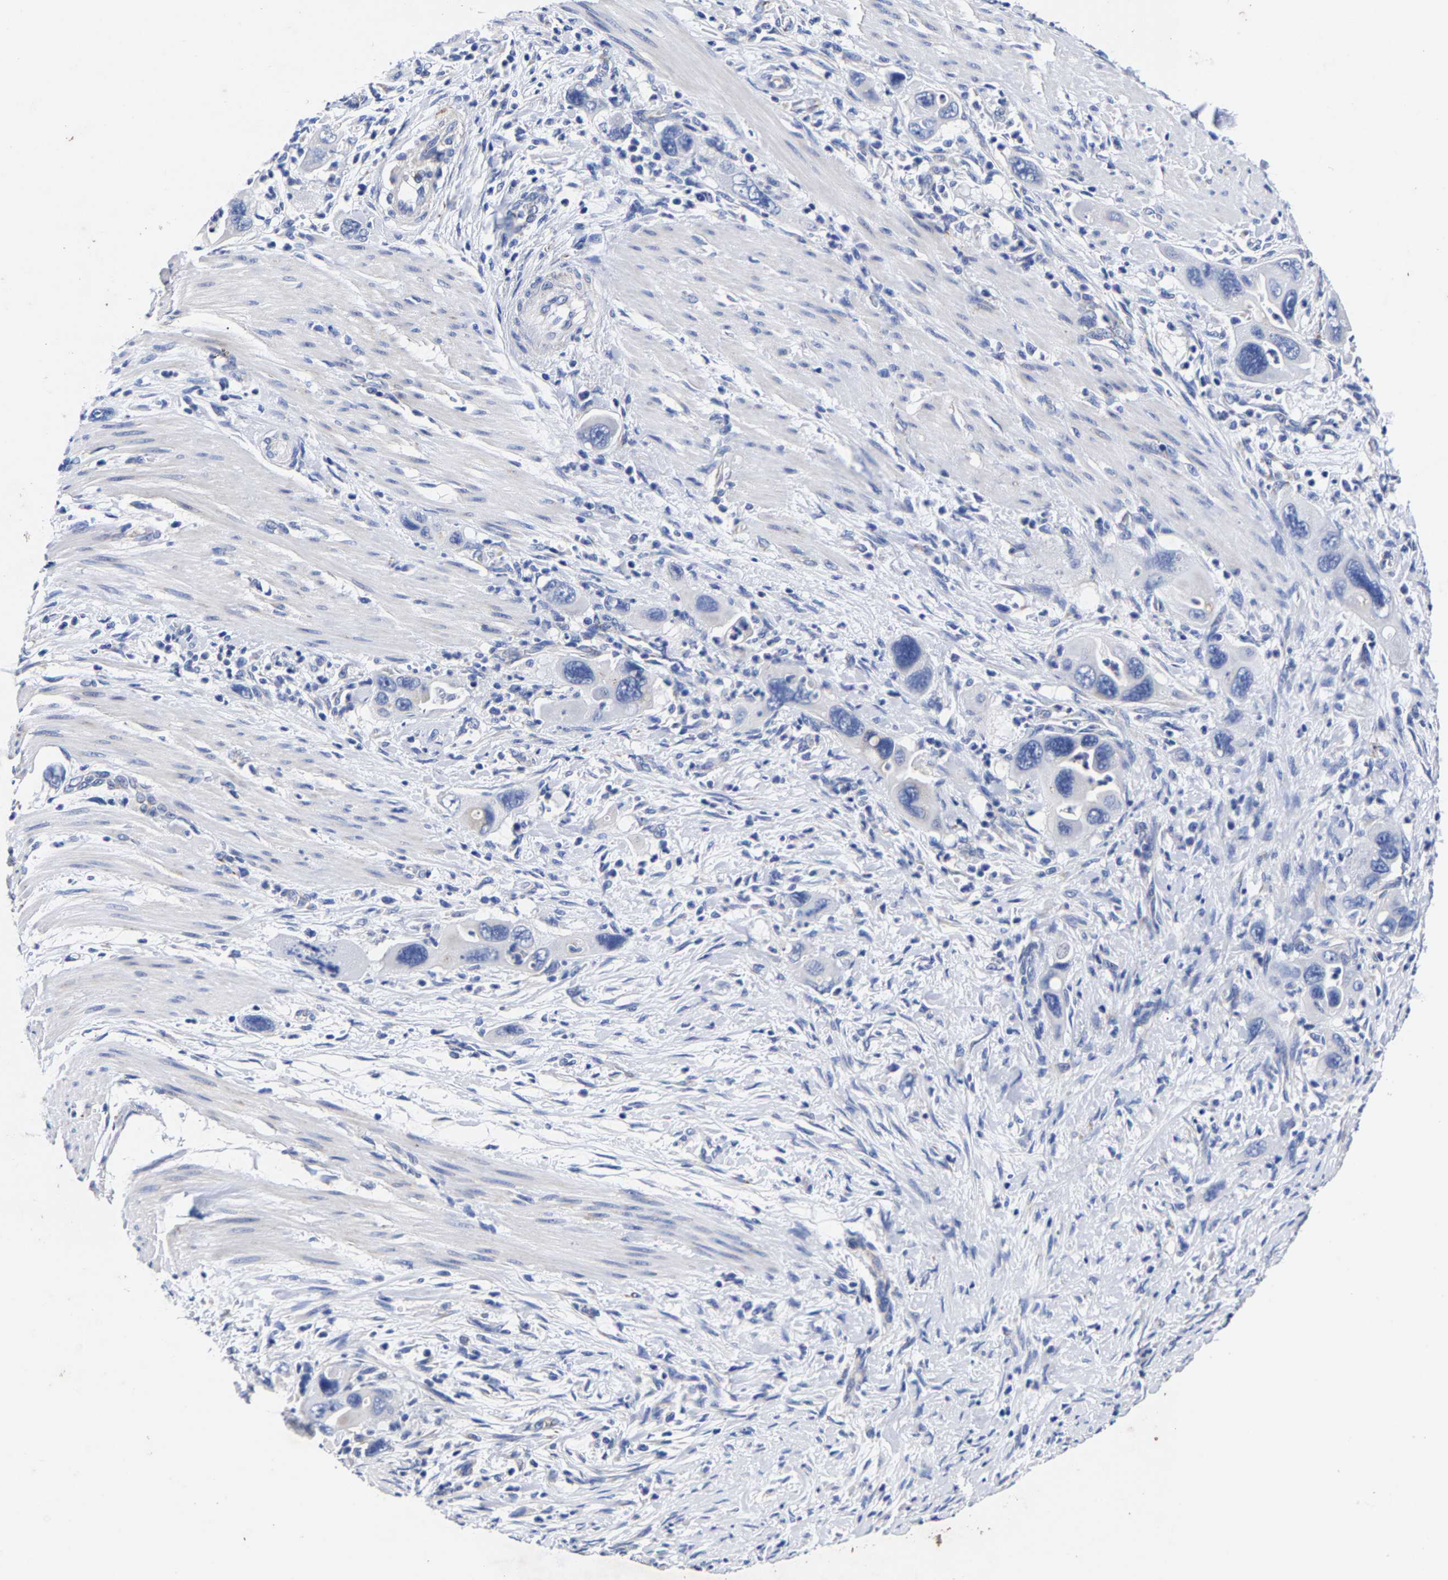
{"staining": {"intensity": "negative", "quantity": "none", "location": "none"}, "tissue": "pancreatic cancer", "cell_type": "Tumor cells", "image_type": "cancer", "snomed": [{"axis": "morphology", "description": "Adenocarcinoma, NOS"}, {"axis": "topography", "description": "Pancreas"}], "caption": "Pancreatic adenocarcinoma was stained to show a protein in brown. There is no significant positivity in tumor cells.", "gene": "AASS", "patient": {"sex": "female", "age": 70}}